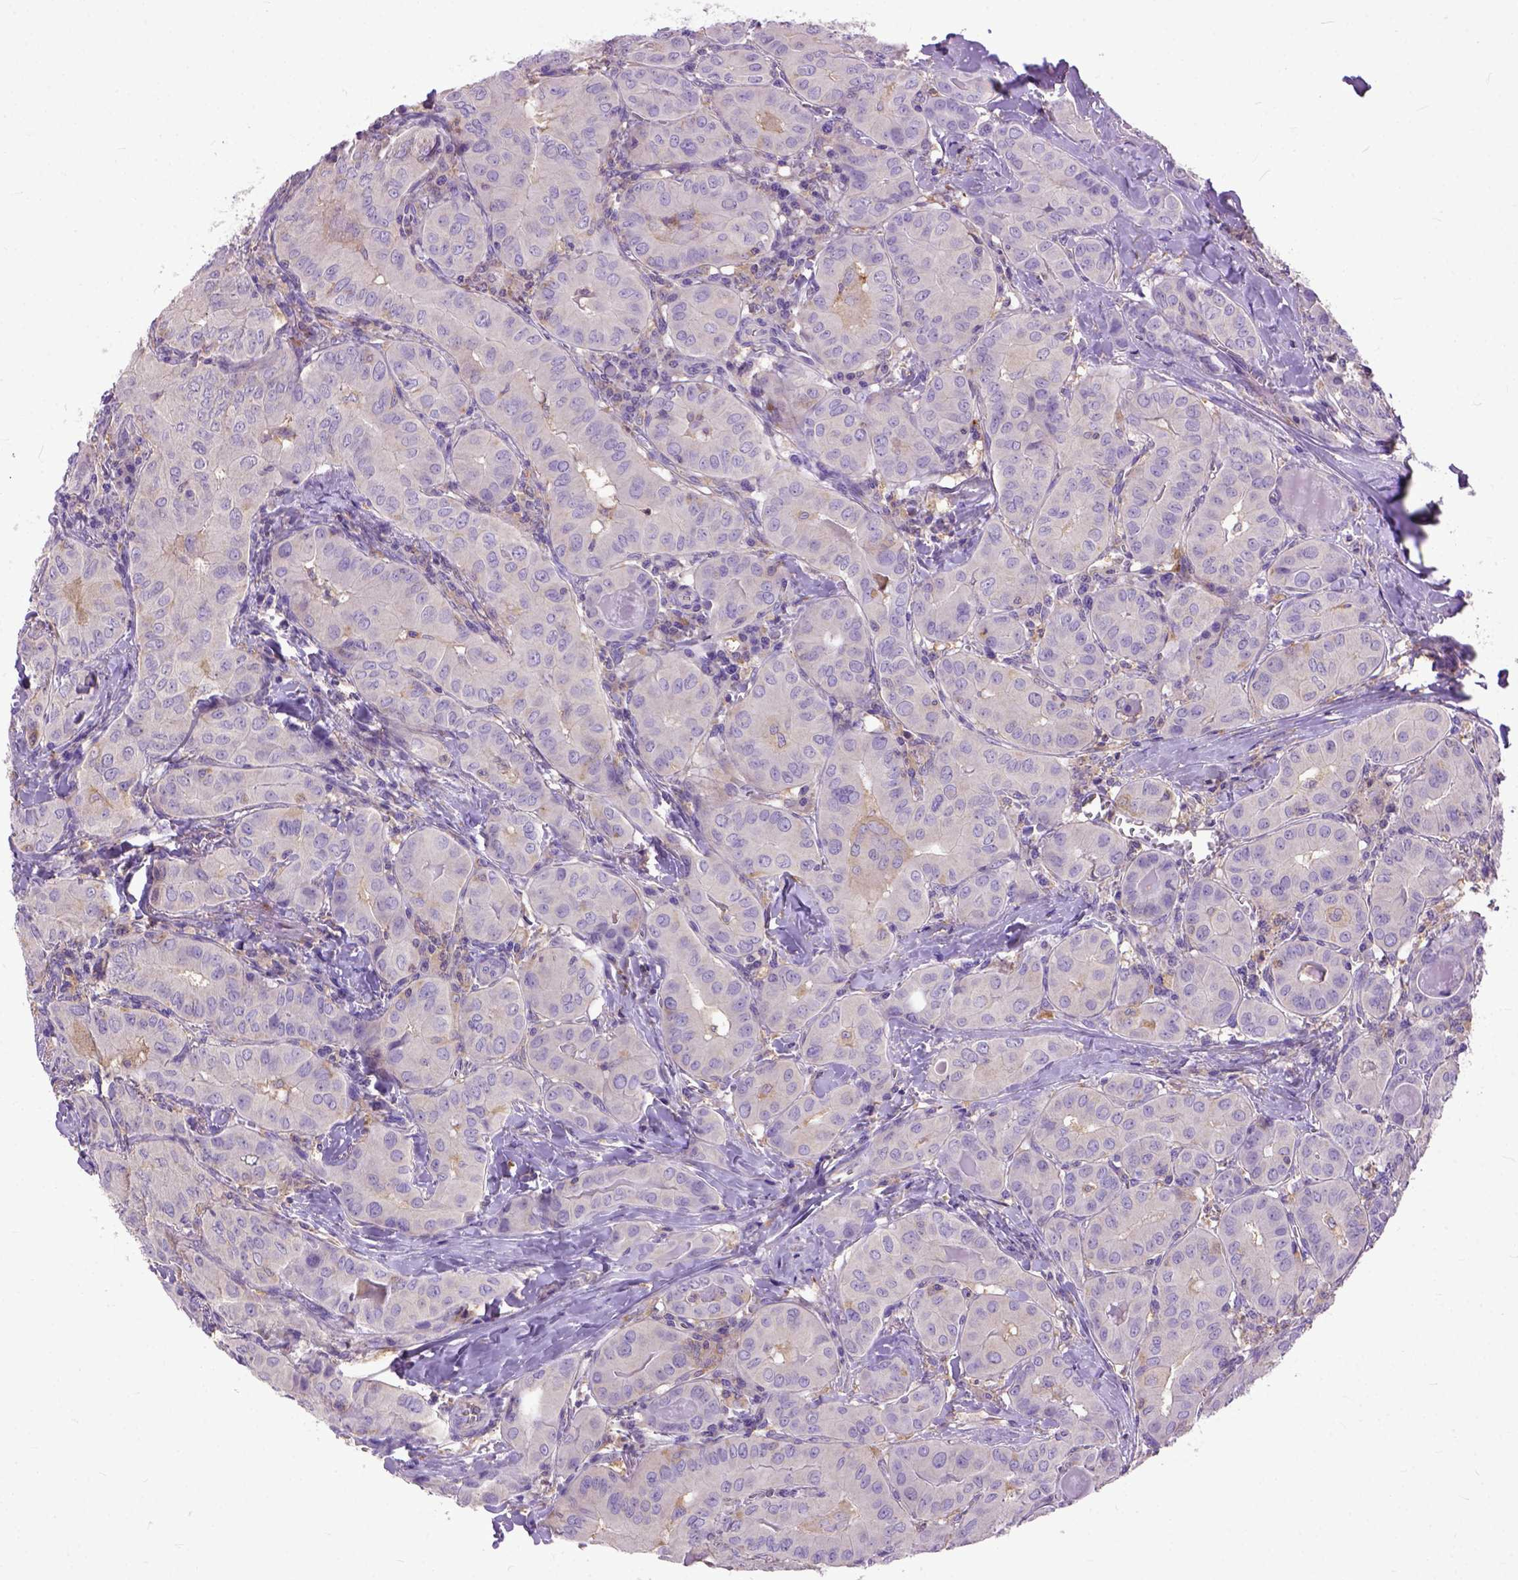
{"staining": {"intensity": "weak", "quantity": "25%-75%", "location": "cytoplasmic/membranous"}, "tissue": "thyroid cancer", "cell_type": "Tumor cells", "image_type": "cancer", "snomed": [{"axis": "morphology", "description": "Papillary adenocarcinoma, NOS"}, {"axis": "topography", "description": "Thyroid gland"}], "caption": "Immunohistochemistry histopathology image of neoplastic tissue: thyroid cancer stained using immunohistochemistry (IHC) shows low levels of weak protein expression localized specifically in the cytoplasmic/membranous of tumor cells, appearing as a cytoplasmic/membranous brown color.", "gene": "NAMPT", "patient": {"sex": "female", "age": 37}}